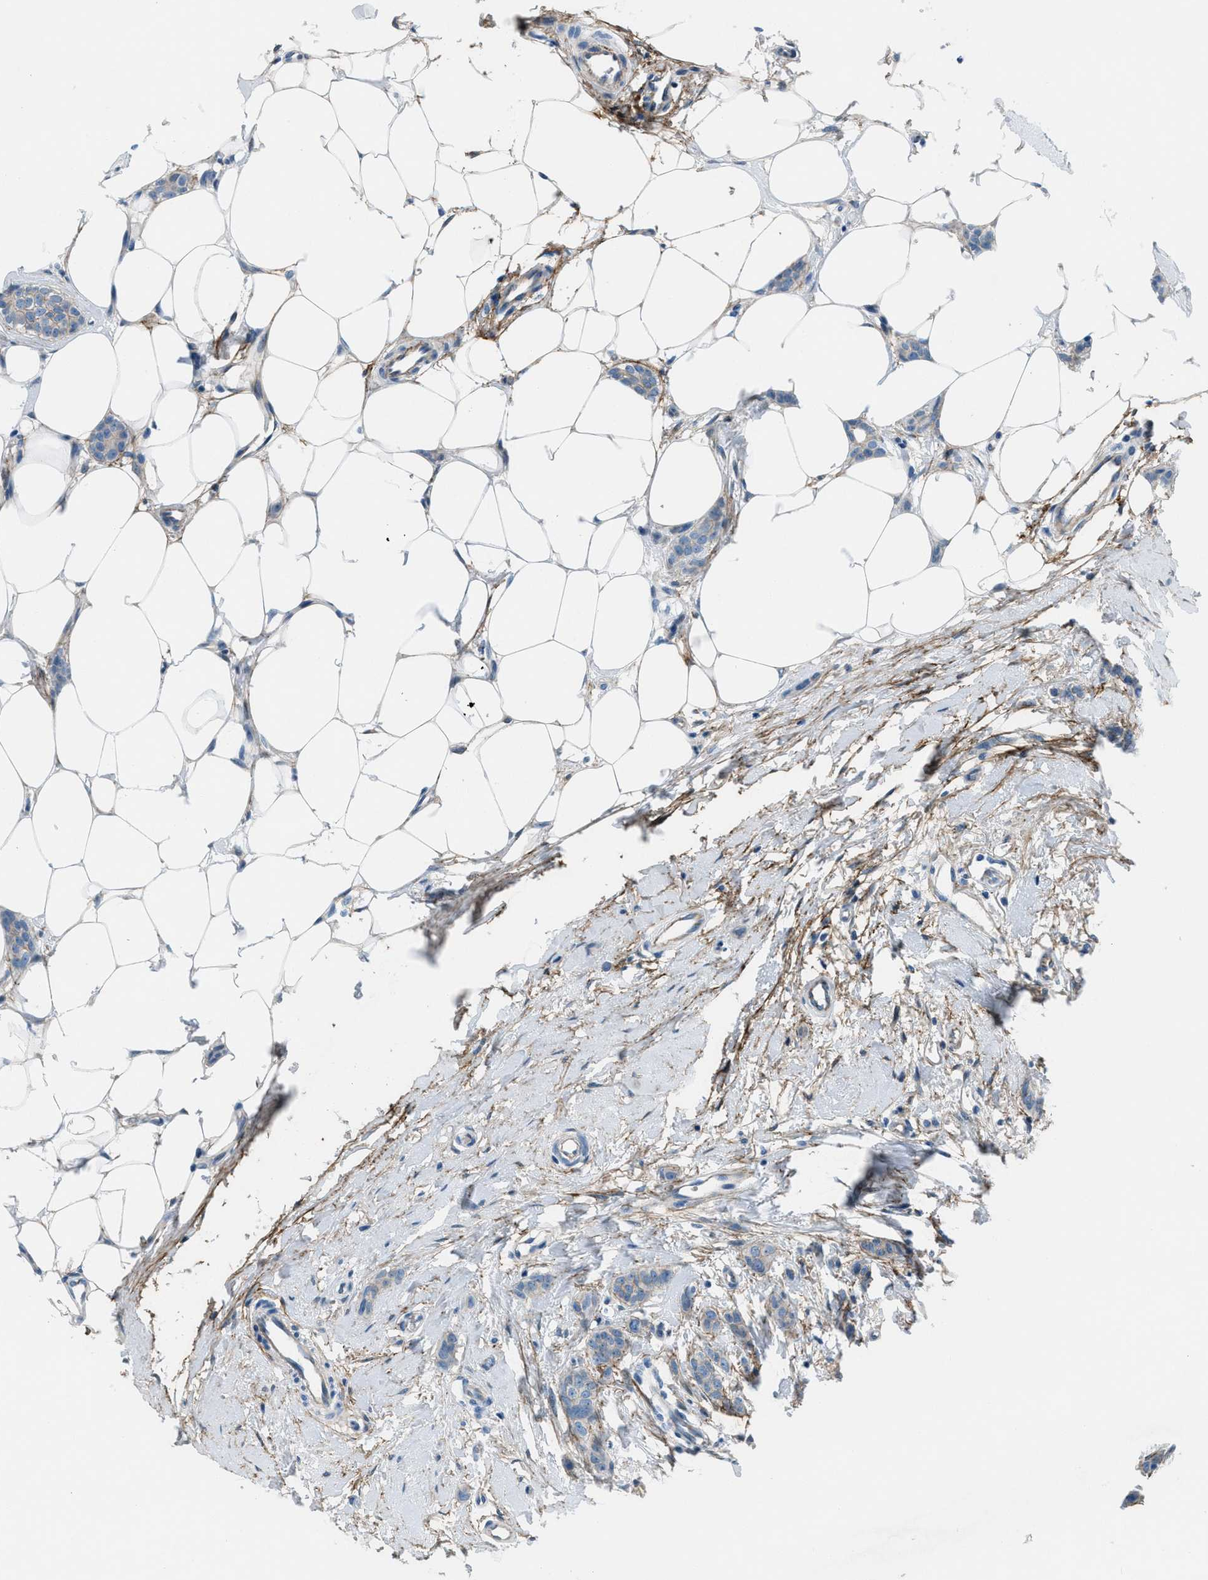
{"staining": {"intensity": "negative", "quantity": "none", "location": "none"}, "tissue": "breast cancer", "cell_type": "Tumor cells", "image_type": "cancer", "snomed": [{"axis": "morphology", "description": "Lobular carcinoma"}, {"axis": "topography", "description": "Skin"}, {"axis": "topography", "description": "Breast"}], "caption": "IHC histopathology image of neoplastic tissue: human breast cancer stained with DAB exhibits no significant protein staining in tumor cells.", "gene": "FBN1", "patient": {"sex": "female", "age": 46}}